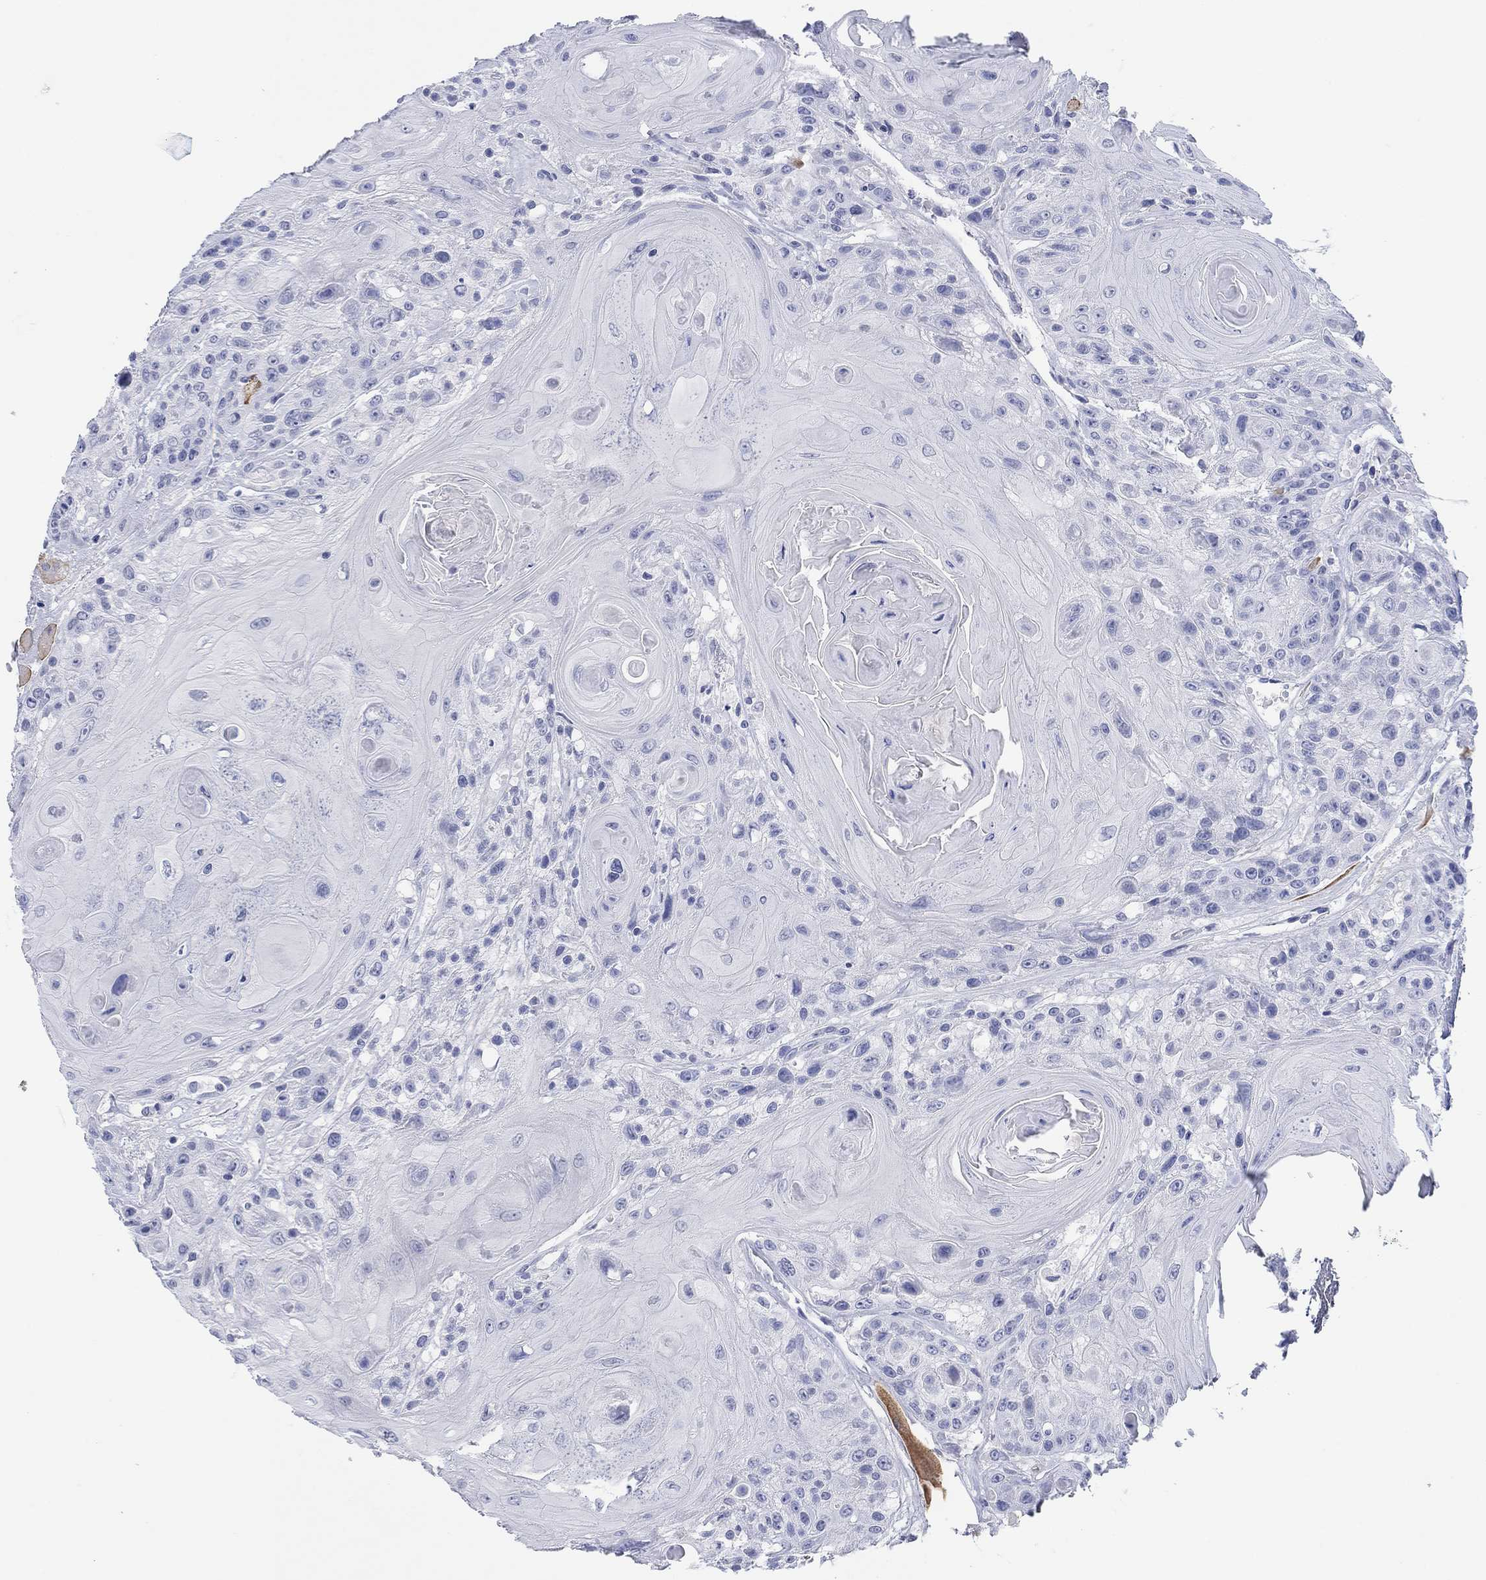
{"staining": {"intensity": "negative", "quantity": "none", "location": "none"}, "tissue": "head and neck cancer", "cell_type": "Tumor cells", "image_type": "cancer", "snomed": [{"axis": "morphology", "description": "Squamous cell carcinoma, NOS"}, {"axis": "topography", "description": "Head-Neck"}], "caption": "High magnification brightfield microscopy of squamous cell carcinoma (head and neck) stained with DAB (brown) and counterstained with hematoxylin (blue): tumor cells show no significant expression.", "gene": "PDYN", "patient": {"sex": "female", "age": 59}}